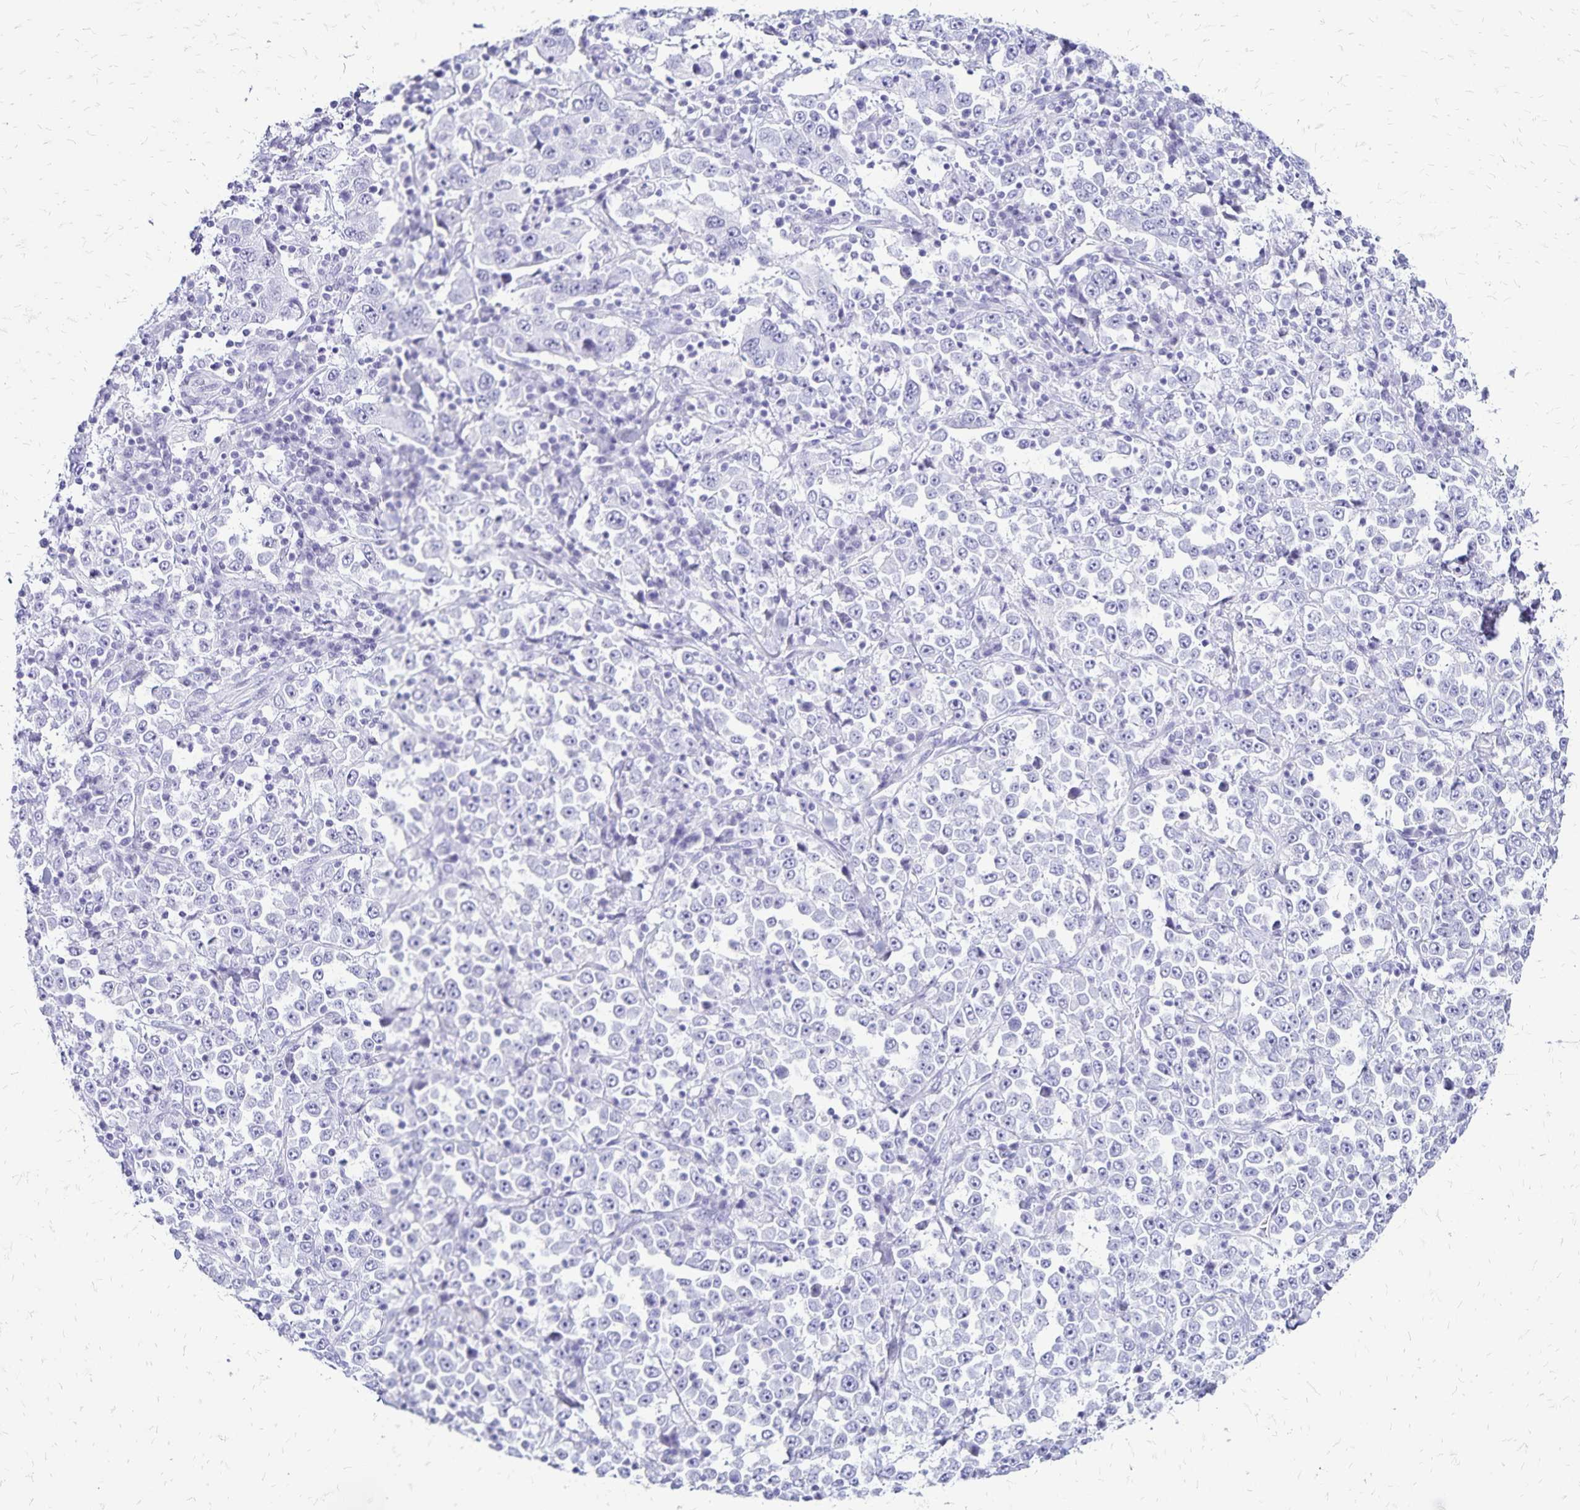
{"staining": {"intensity": "negative", "quantity": "none", "location": "none"}, "tissue": "stomach cancer", "cell_type": "Tumor cells", "image_type": "cancer", "snomed": [{"axis": "morphology", "description": "Normal tissue, NOS"}, {"axis": "morphology", "description": "Adenocarcinoma, NOS"}, {"axis": "topography", "description": "Stomach, upper"}, {"axis": "topography", "description": "Stomach"}], "caption": "Stomach adenocarcinoma was stained to show a protein in brown. There is no significant staining in tumor cells.", "gene": "LIN28B", "patient": {"sex": "male", "age": 59}}